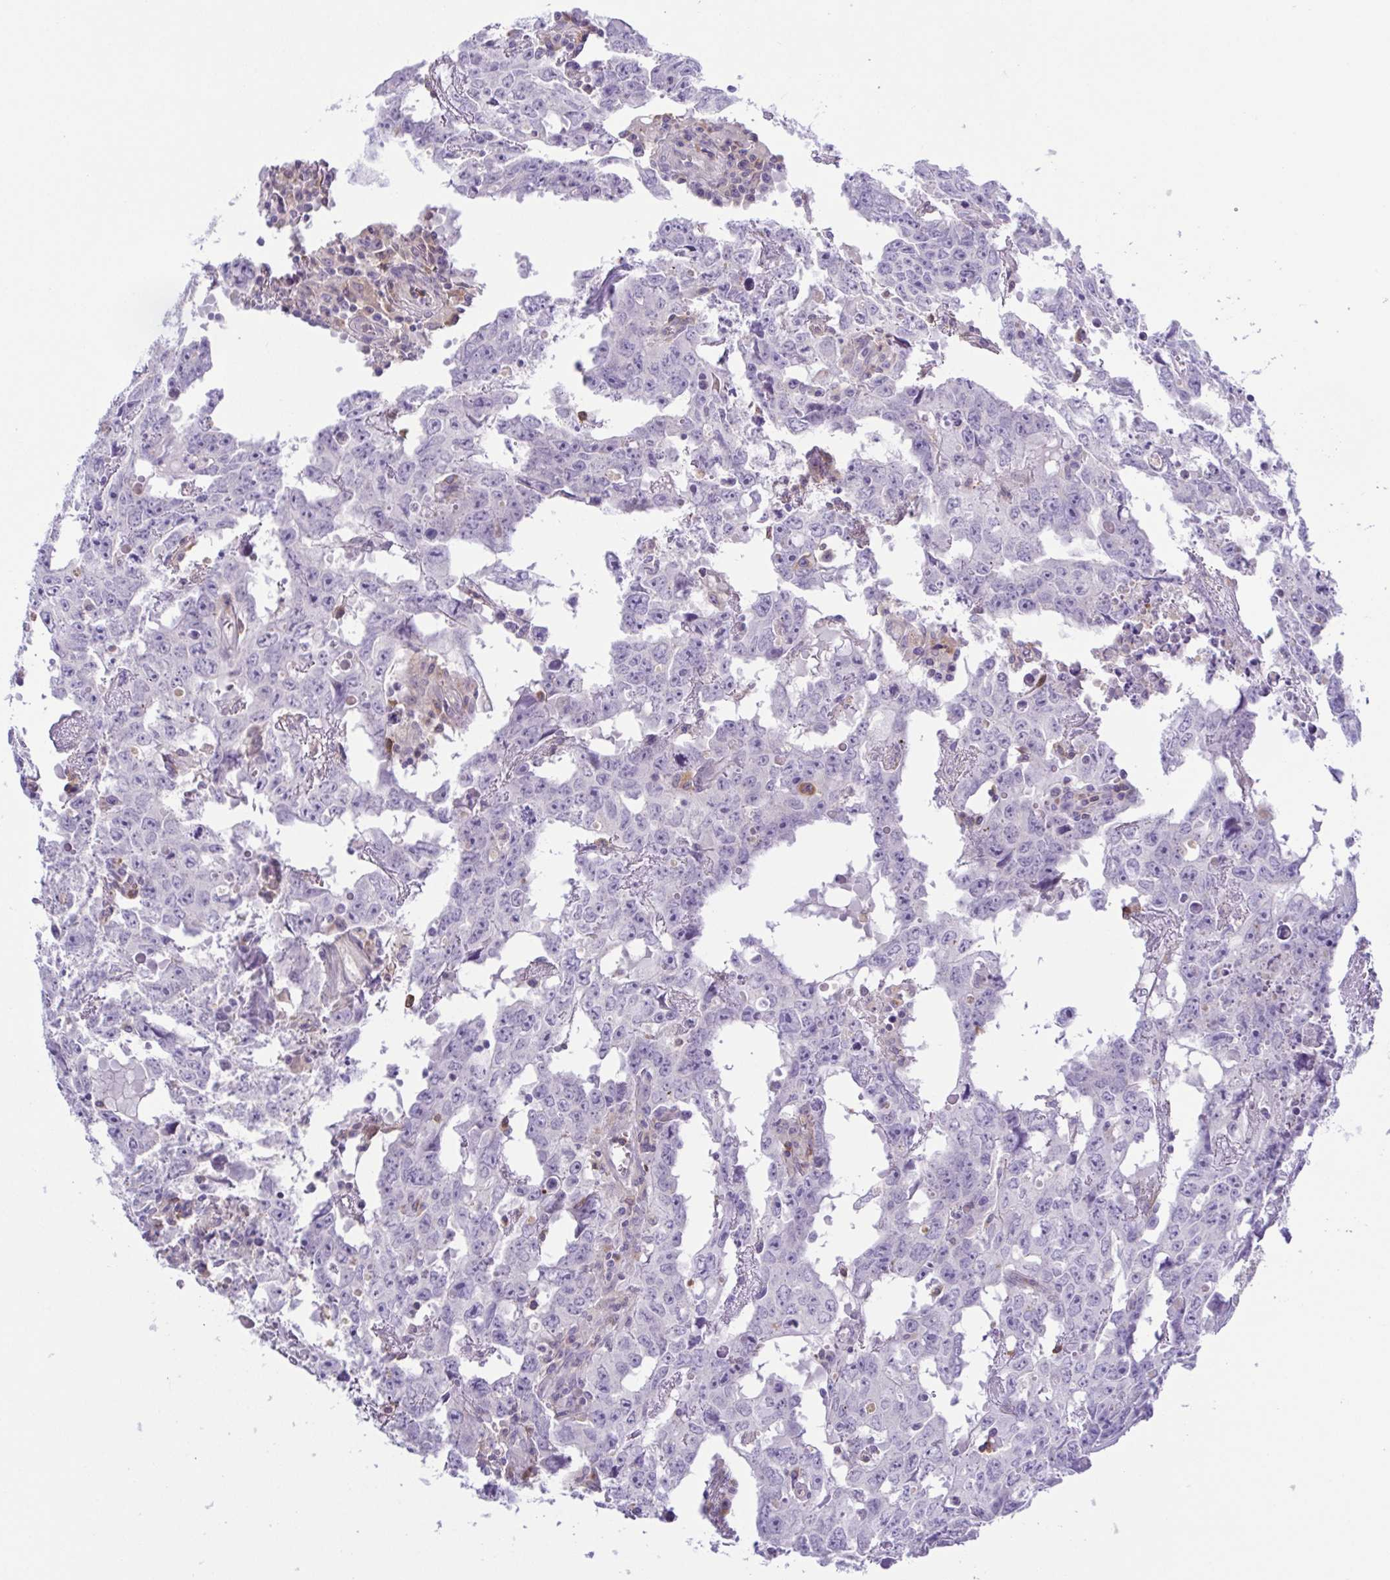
{"staining": {"intensity": "negative", "quantity": "none", "location": "none"}, "tissue": "testis cancer", "cell_type": "Tumor cells", "image_type": "cancer", "snomed": [{"axis": "morphology", "description": "Carcinoma, Embryonal, NOS"}, {"axis": "topography", "description": "Testis"}], "caption": "IHC micrograph of human embryonal carcinoma (testis) stained for a protein (brown), which reveals no positivity in tumor cells. The staining was performed using DAB to visualize the protein expression in brown, while the nuclei were stained in blue with hematoxylin (Magnification: 20x).", "gene": "PGLYRP1", "patient": {"sex": "male", "age": 22}}